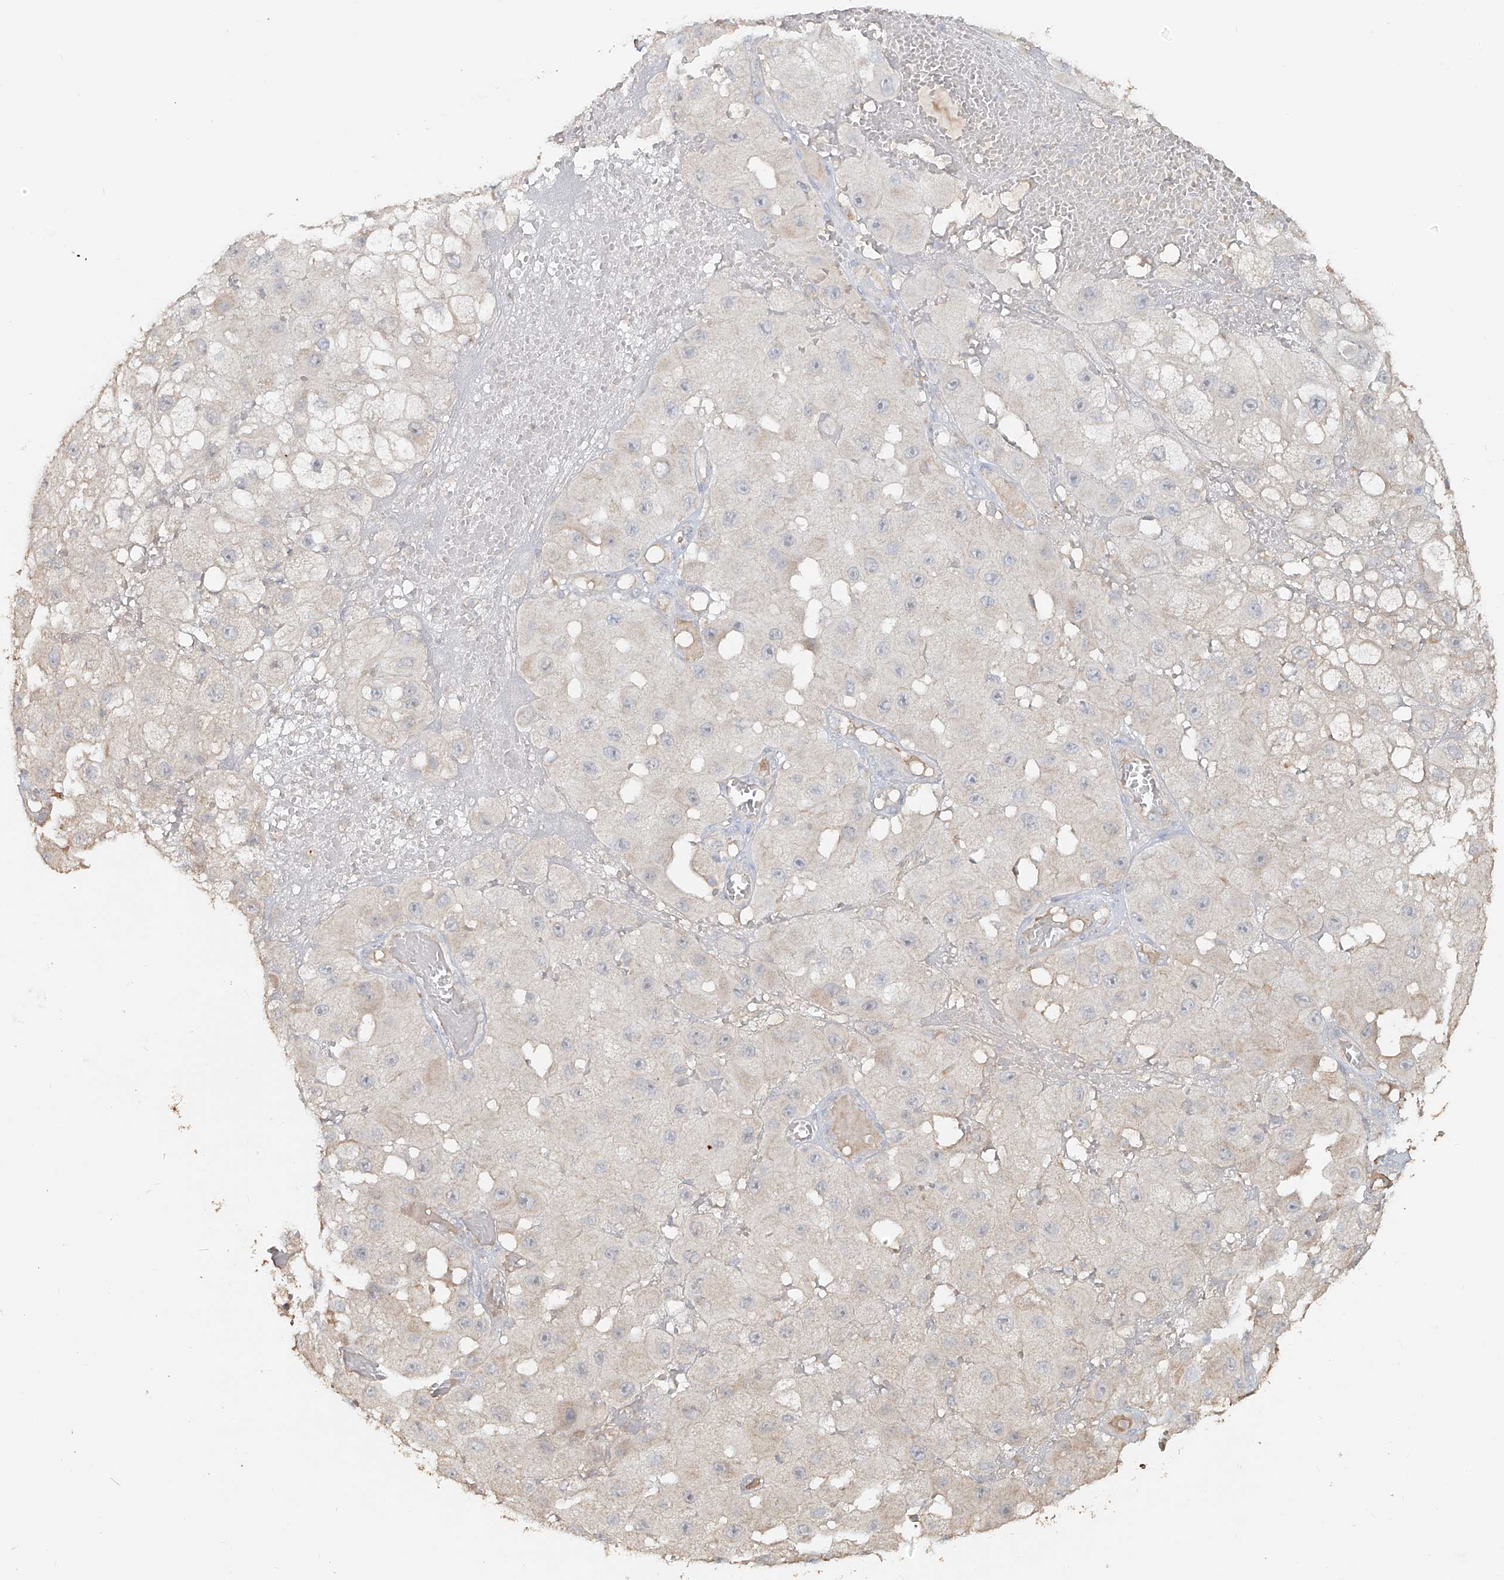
{"staining": {"intensity": "negative", "quantity": "none", "location": "none"}, "tissue": "melanoma", "cell_type": "Tumor cells", "image_type": "cancer", "snomed": [{"axis": "morphology", "description": "Malignant melanoma, NOS"}, {"axis": "topography", "description": "Skin"}], "caption": "This is an immunohistochemistry (IHC) histopathology image of malignant melanoma. There is no staining in tumor cells.", "gene": "NPHS1", "patient": {"sex": "female", "age": 81}}